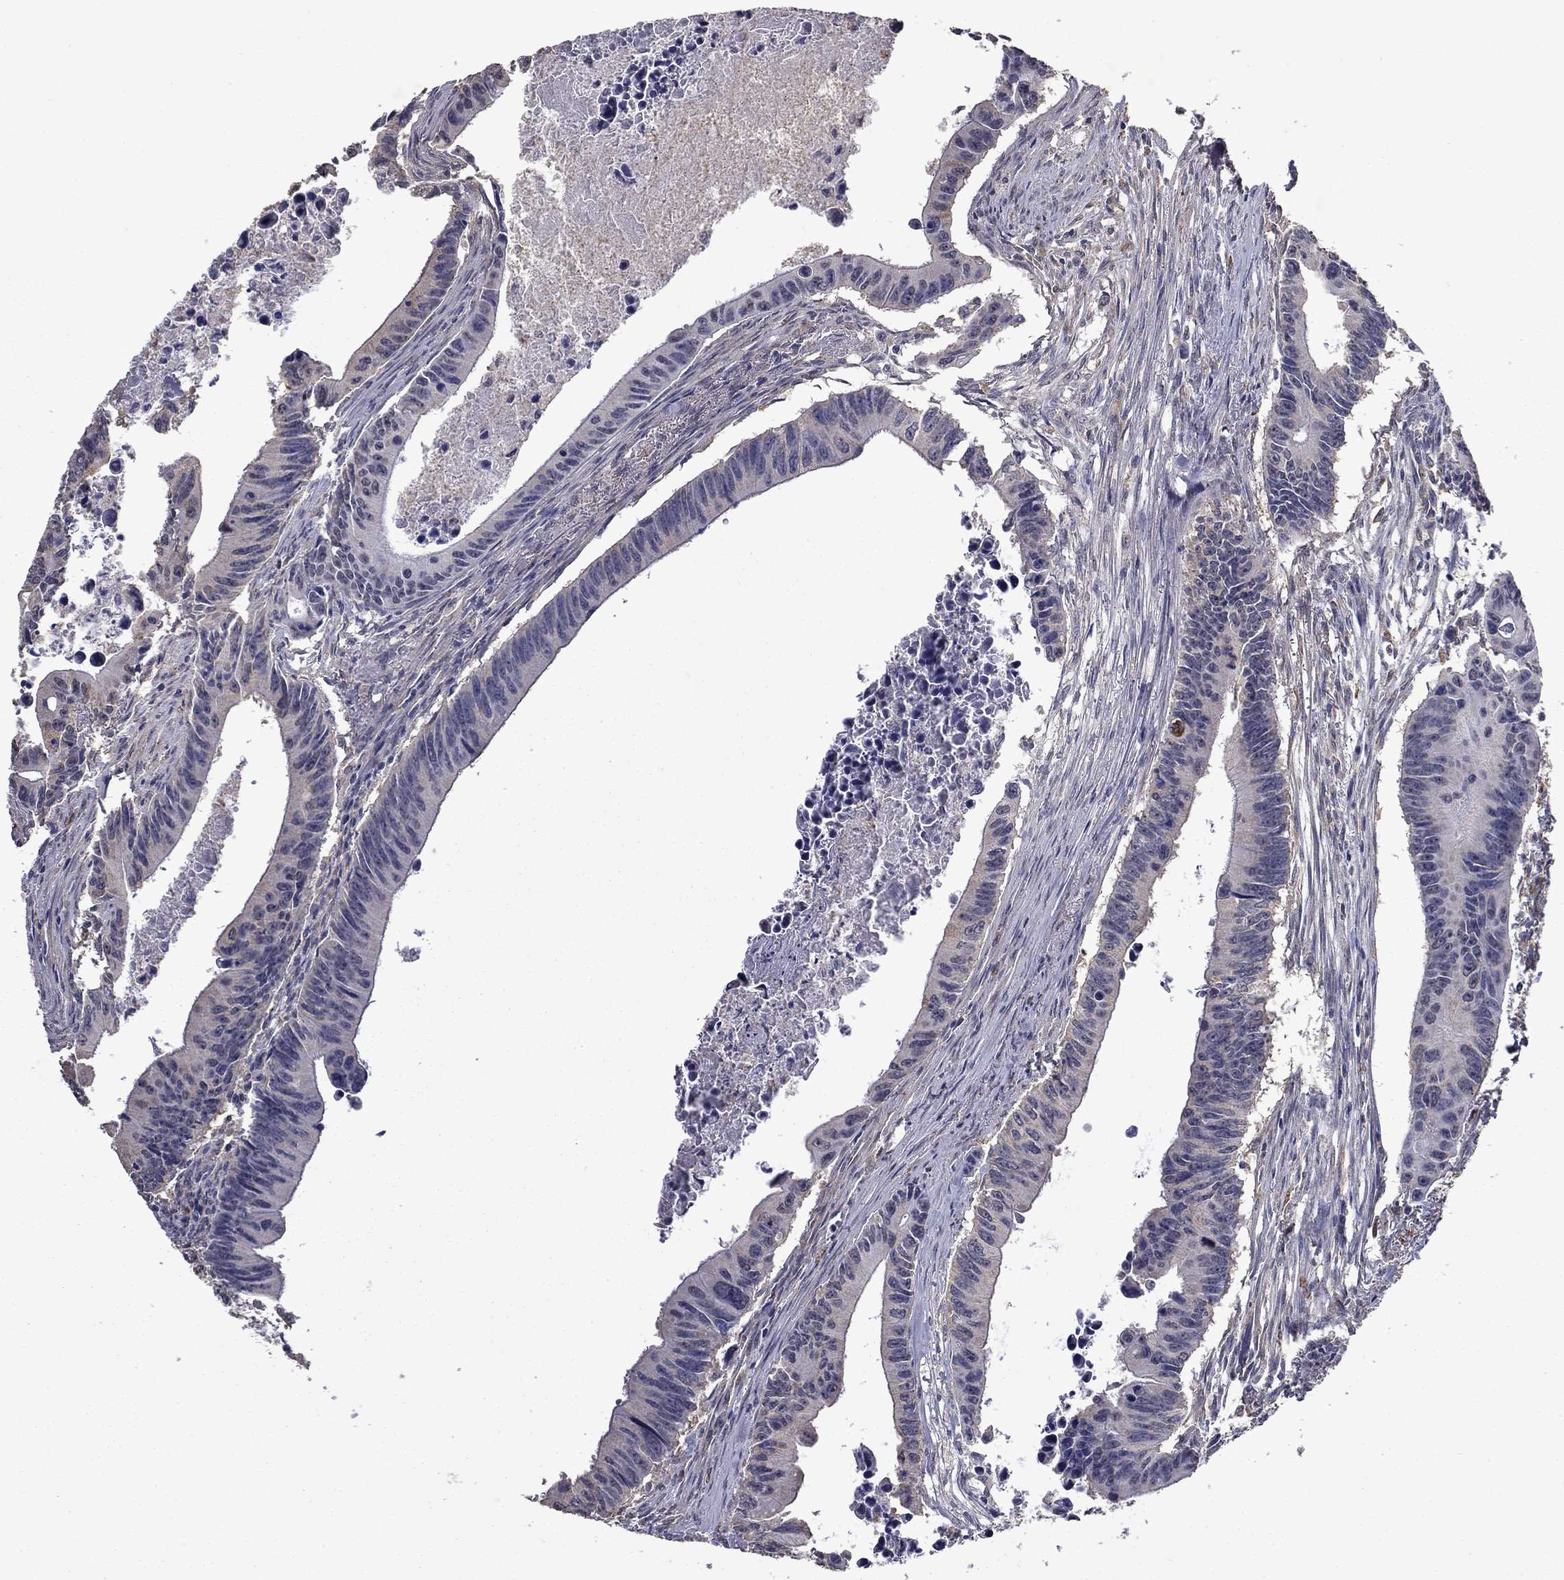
{"staining": {"intensity": "negative", "quantity": "none", "location": "none"}, "tissue": "colorectal cancer", "cell_type": "Tumor cells", "image_type": "cancer", "snomed": [{"axis": "morphology", "description": "Adenocarcinoma, NOS"}, {"axis": "topography", "description": "Colon"}], "caption": "Tumor cells show no significant positivity in colorectal adenocarcinoma. (Stains: DAB (3,3'-diaminobenzidine) immunohistochemistry with hematoxylin counter stain, Microscopy: brightfield microscopy at high magnification).", "gene": "MFAP3L", "patient": {"sex": "female", "age": 87}}